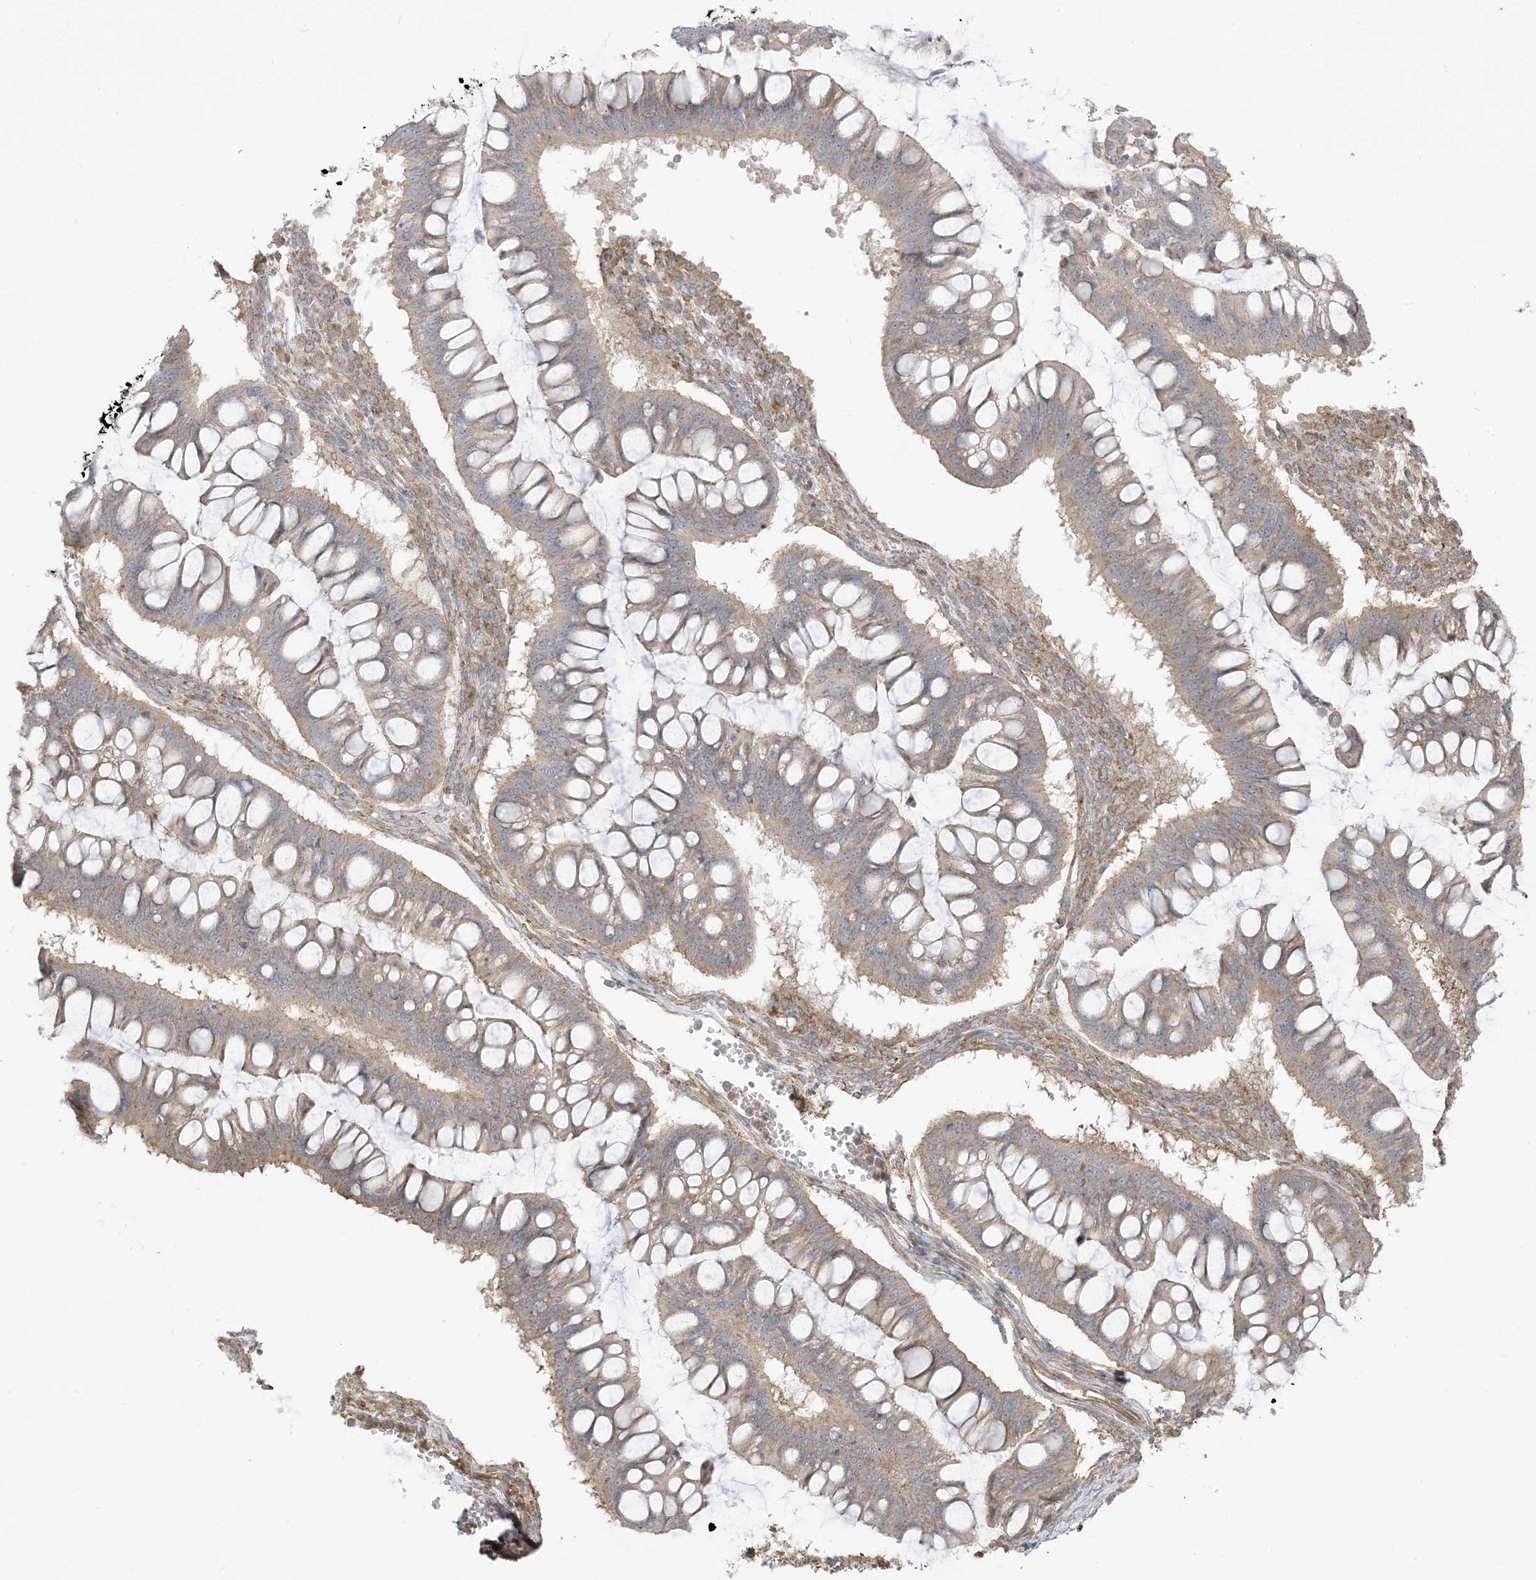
{"staining": {"intensity": "weak", "quantity": "25%-75%", "location": "cytoplasmic/membranous"}, "tissue": "ovarian cancer", "cell_type": "Tumor cells", "image_type": "cancer", "snomed": [{"axis": "morphology", "description": "Cystadenocarcinoma, mucinous, NOS"}, {"axis": "topography", "description": "Ovary"}], "caption": "Human ovarian cancer (mucinous cystadenocarcinoma) stained for a protein (brown) reveals weak cytoplasmic/membranous positive staining in approximately 25%-75% of tumor cells.", "gene": "UBAP2L", "patient": {"sex": "female", "age": 73}}